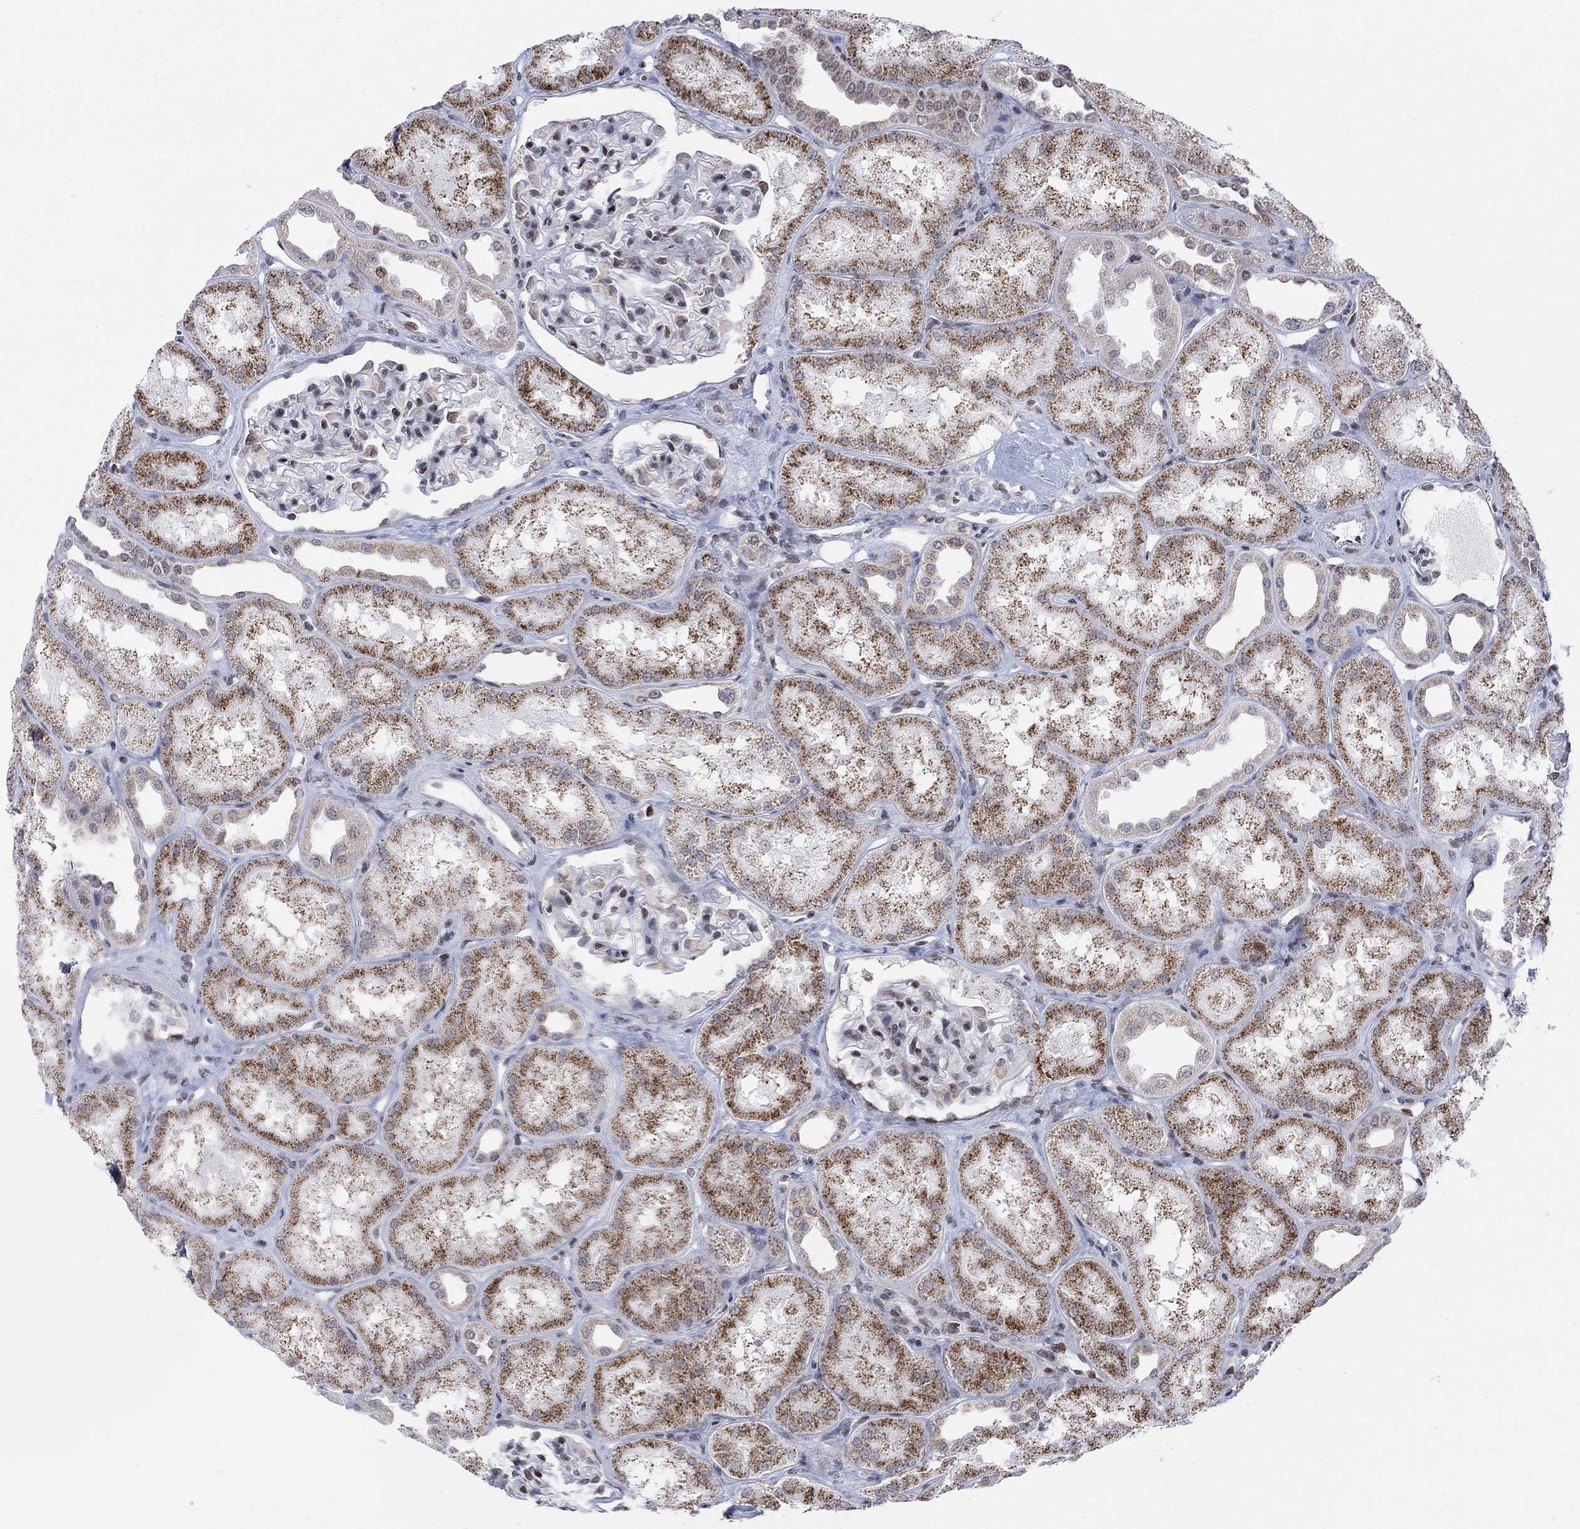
{"staining": {"intensity": "negative", "quantity": "none", "location": "none"}, "tissue": "kidney", "cell_type": "Cells in glomeruli", "image_type": "normal", "snomed": [{"axis": "morphology", "description": "Normal tissue, NOS"}, {"axis": "topography", "description": "Kidney"}], "caption": "The photomicrograph displays no staining of cells in glomeruli in unremarkable kidney.", "gene": "ABHD14A", "patient": {"sex": "male", "age": 61}}